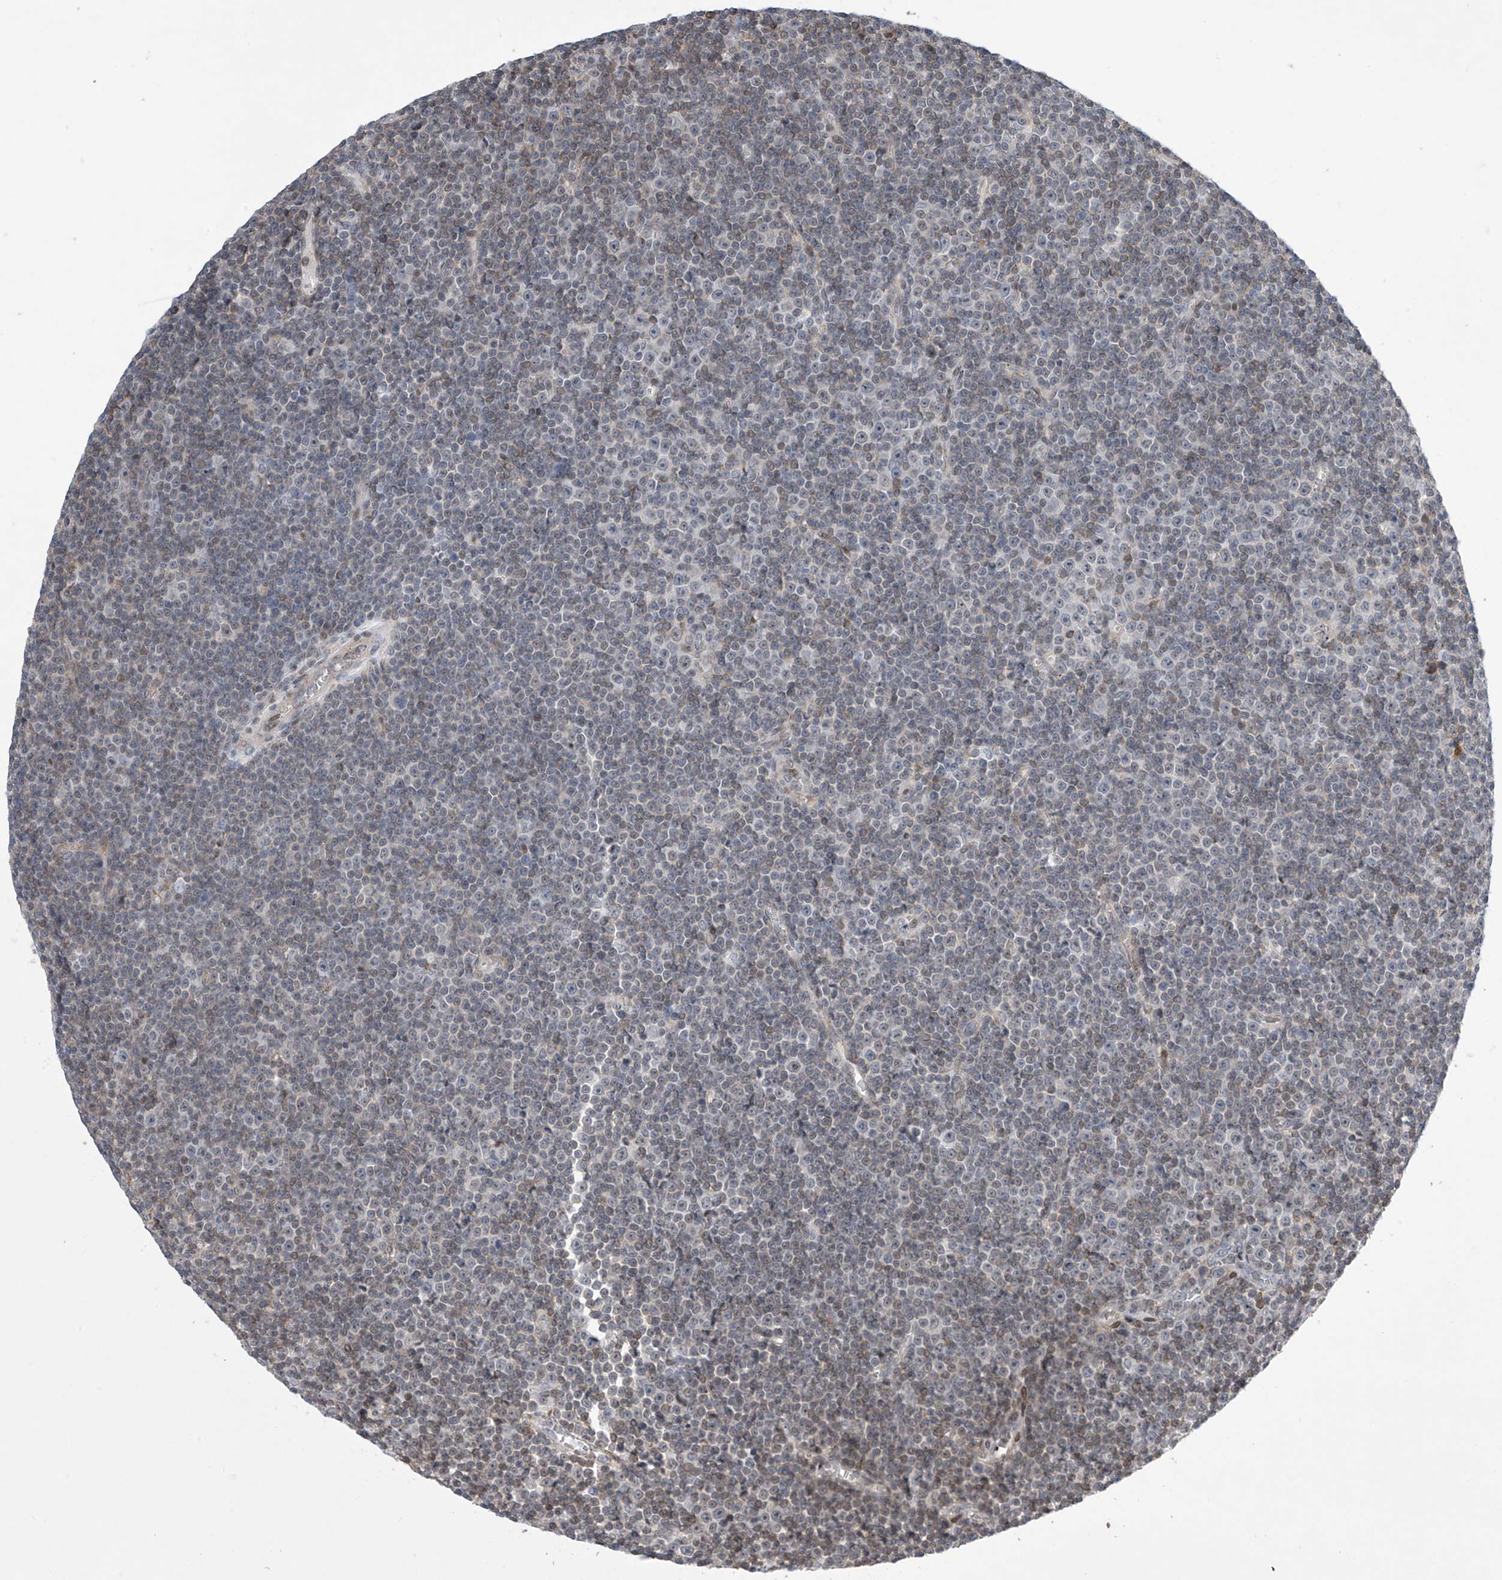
{"staining": {"intensity": "negative", "quantity": "none", "location": "none"}, "tissue": "lymphoma", "cell_type": "Tumor cells", "image_type": "cancer", "snomed": [{"axis": "morphology", "description": "Malignant lymphoma, non-Hodgkin's type, Low grade"}, {"axis": "topography", "description": "Lymph node"}], "caption": "A high-resolution micrograph shows immunohistochemistry staining of malignant lymphoma, non-Hodgkin's type (low-grade), which displays no significant staining in tumor cells. The staining is performed using DAB (3,3'-diaminobenzidine) brown chromogen with nuclei counter-stained in using hematoxylin.", "gene": "MSL3", "patient": {"sex": "female", "age": 67}}